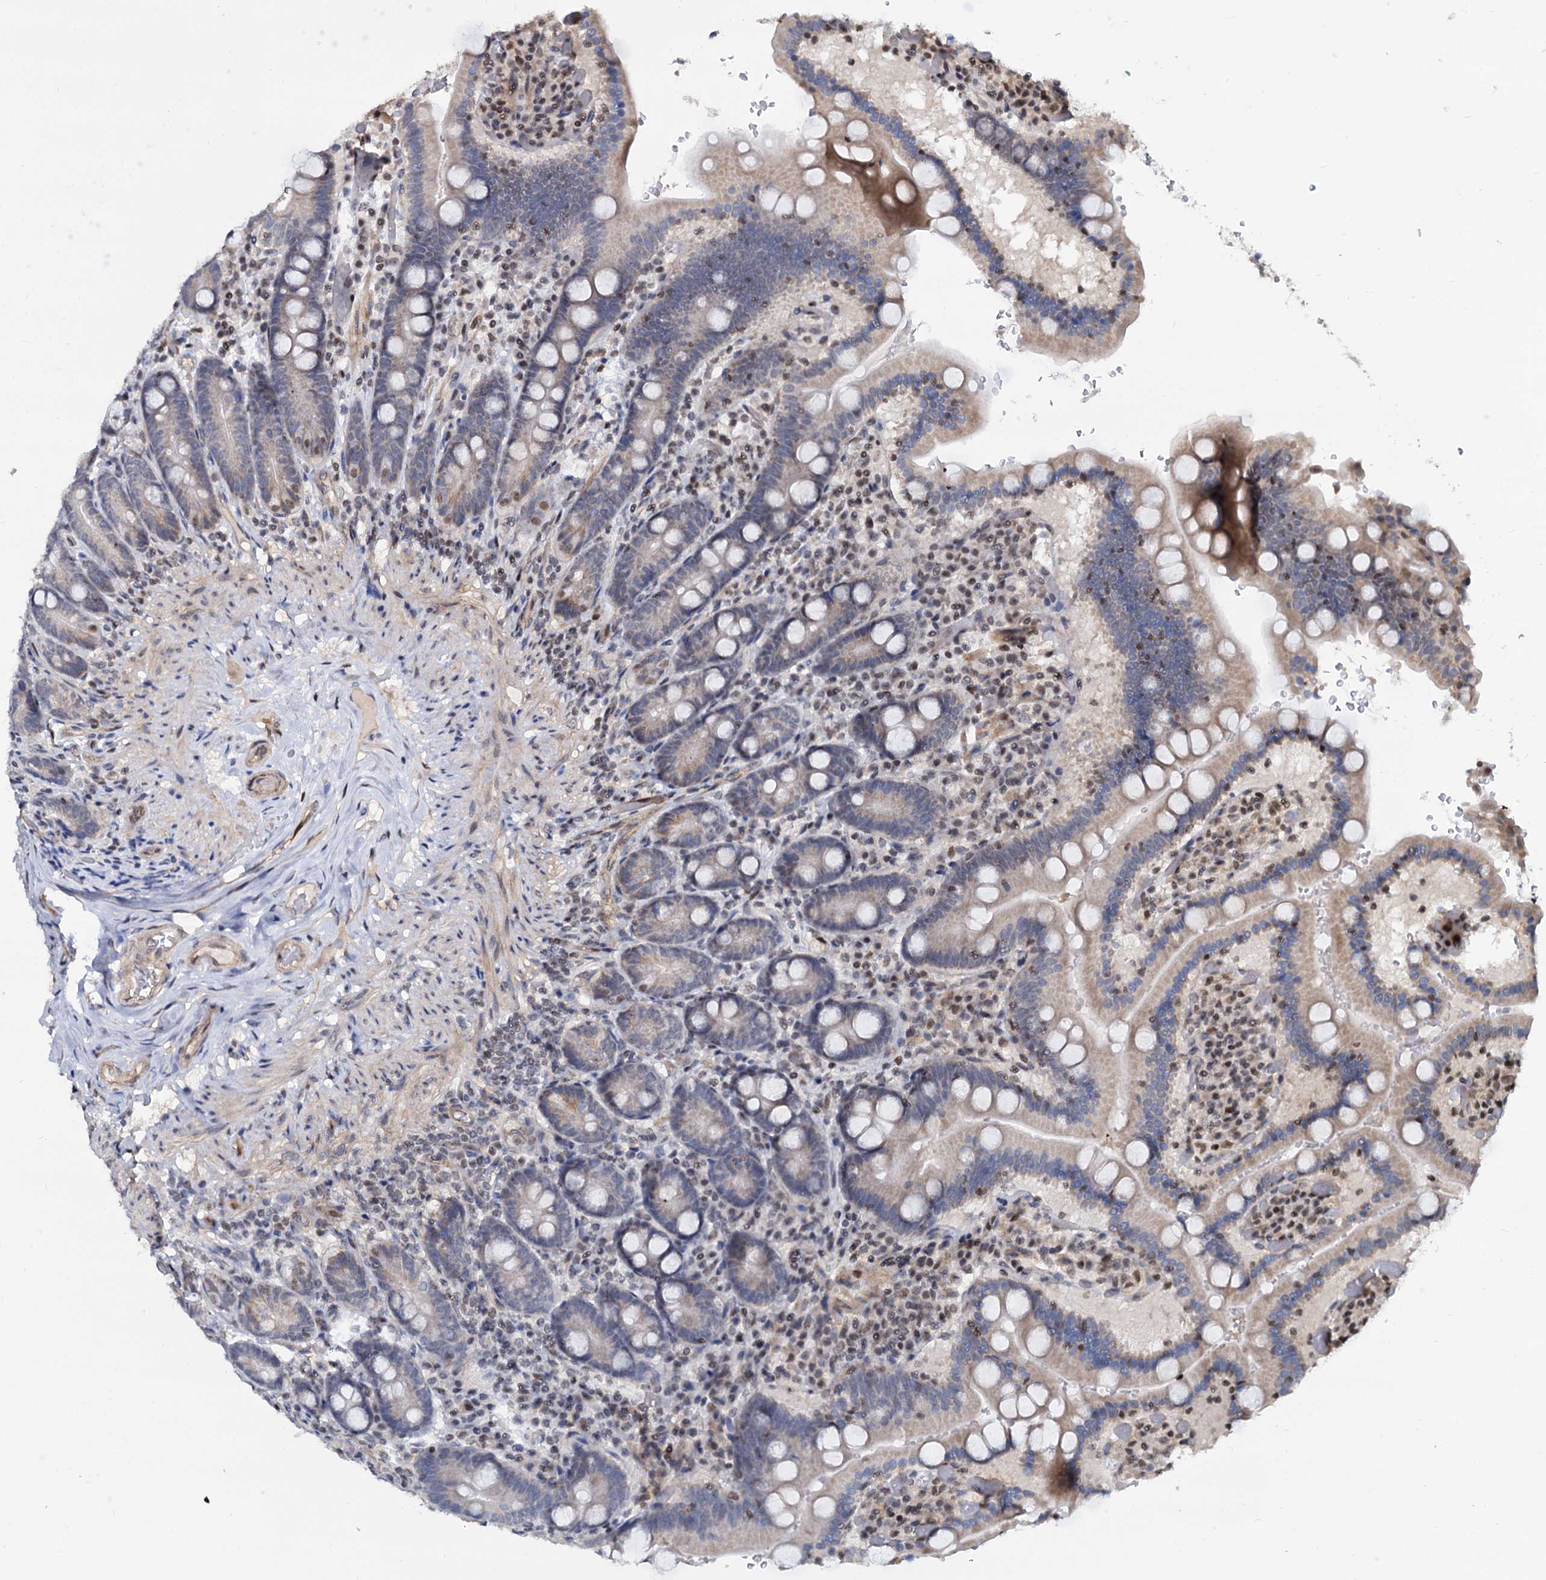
{"staining": {"intensity": "weak", "quantity": "25%-75%", "location": "cytoplasmic/membranous,nuclear"}, "tissue": "duodenum", "cell_type": "Glandular cells", "image_type": "normal", "snomed": [{"axis": "morphology", "description": "Normal tissue, NOS"}, {"axis": "topography", "description": "Duodenum"}], "caption": "The image demonstrates a brown stain indicating the presence of a protein in the cytoplasmic/membranous,nuclear of glandular cells in duodenum. The protein of interest is shown in brown color, while the nuclei are stained blue.", "gene": "UBLCP1", "patient": {"sex": "female", "age": 62}}